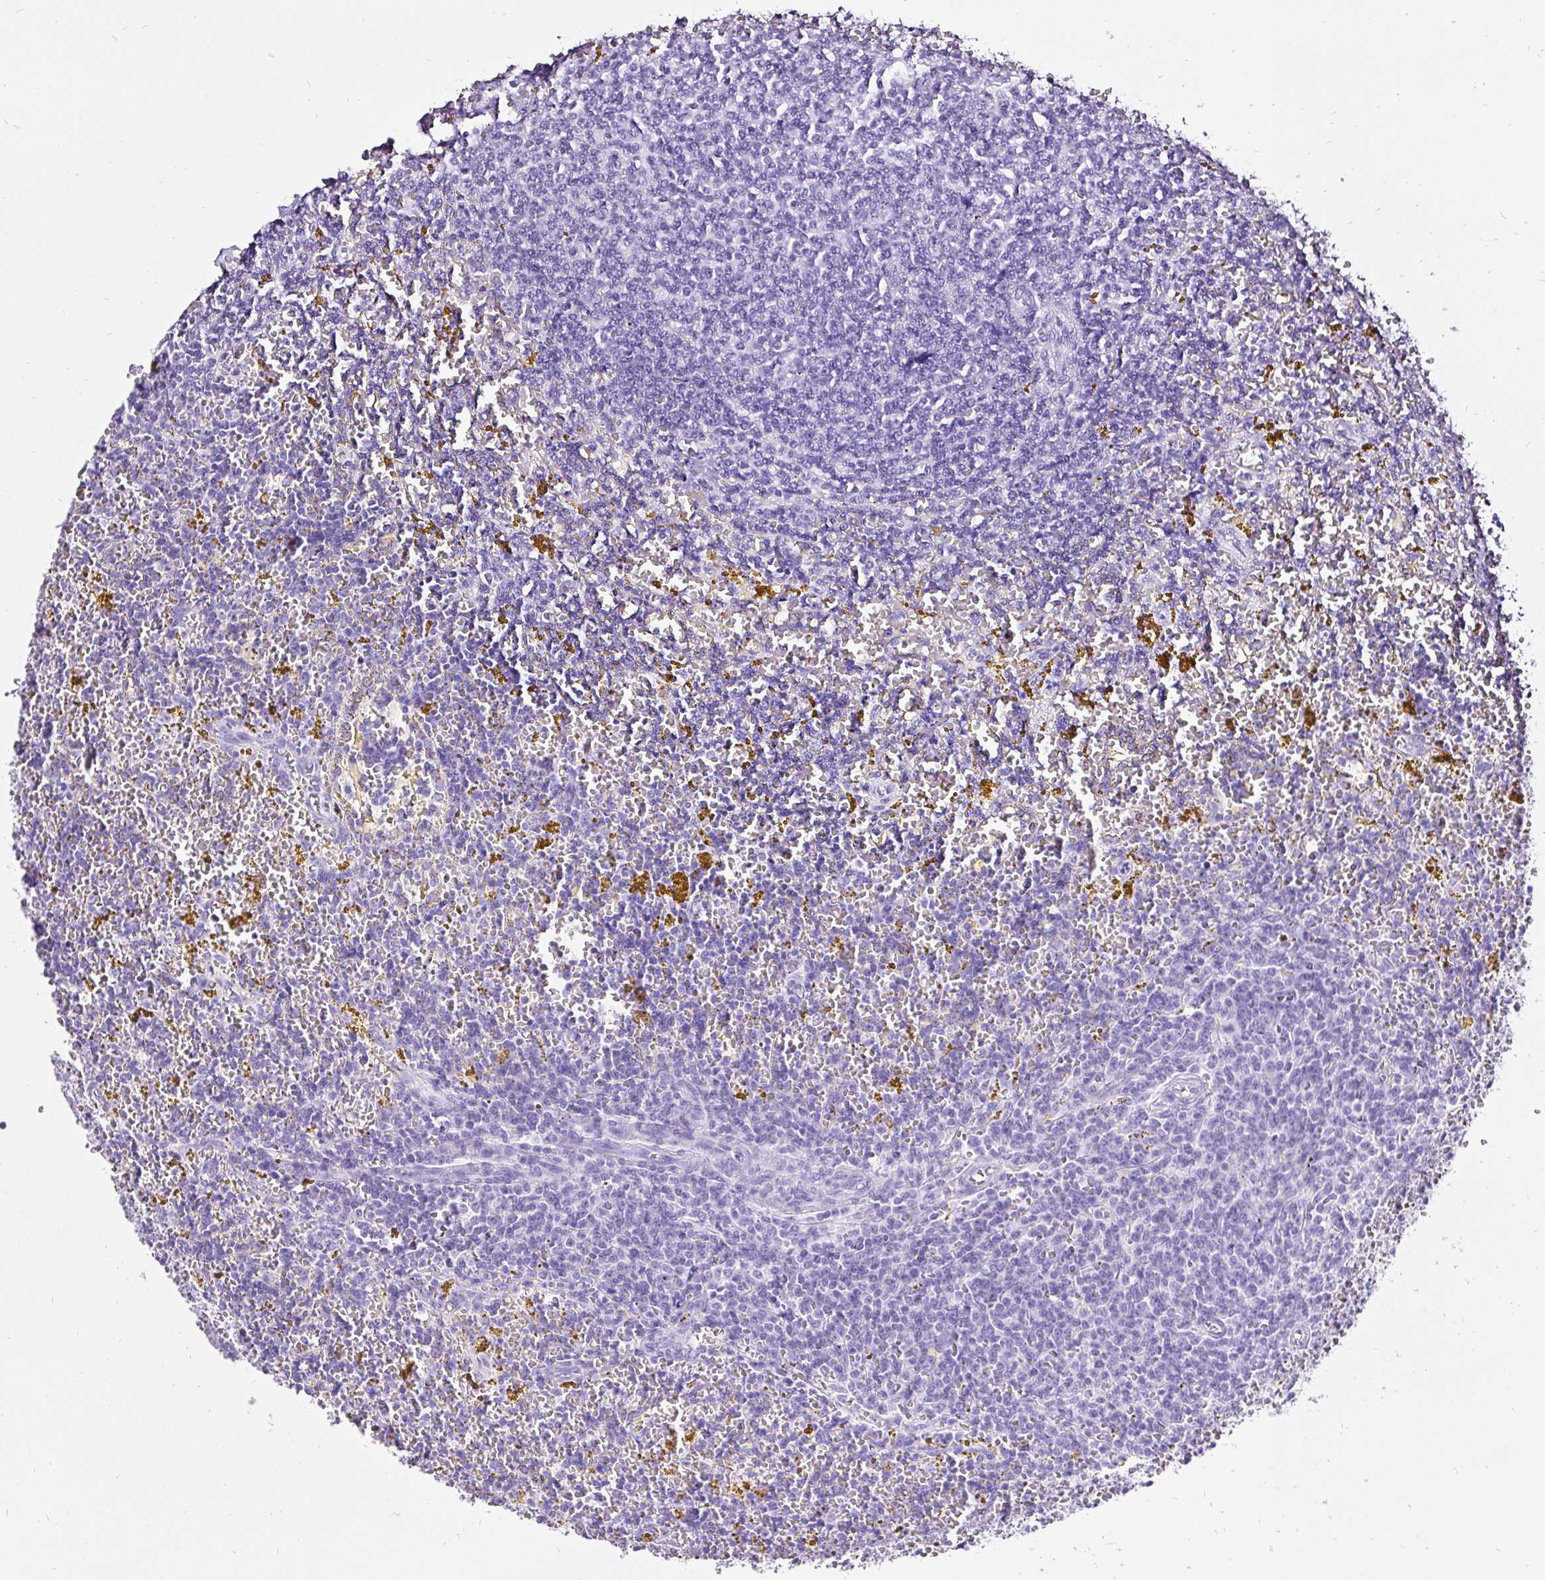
{"staining": {"intensity": "negative", "quantity": "none", "location": "none"}, "tissue": "lymphoma", "cell_type": "Tumor cells", "image_type": "cancer", "snomed": [{"axis": "morphology", "description": "Malignant lymphoma, non-Hodgkin's type, Low grade"}, {"axis": "topography", "description": "Spleen"}, {"axis": "topography", "description": "Lymph node"}], "caption": "DAB immunohistochemical staining of low-grade malignant lymphoma, non-Hodgkin's type exhibits no significant positivity in tumor cells.", "gene": "KRT13", "patient": {"sex": "female", "age": 66}}